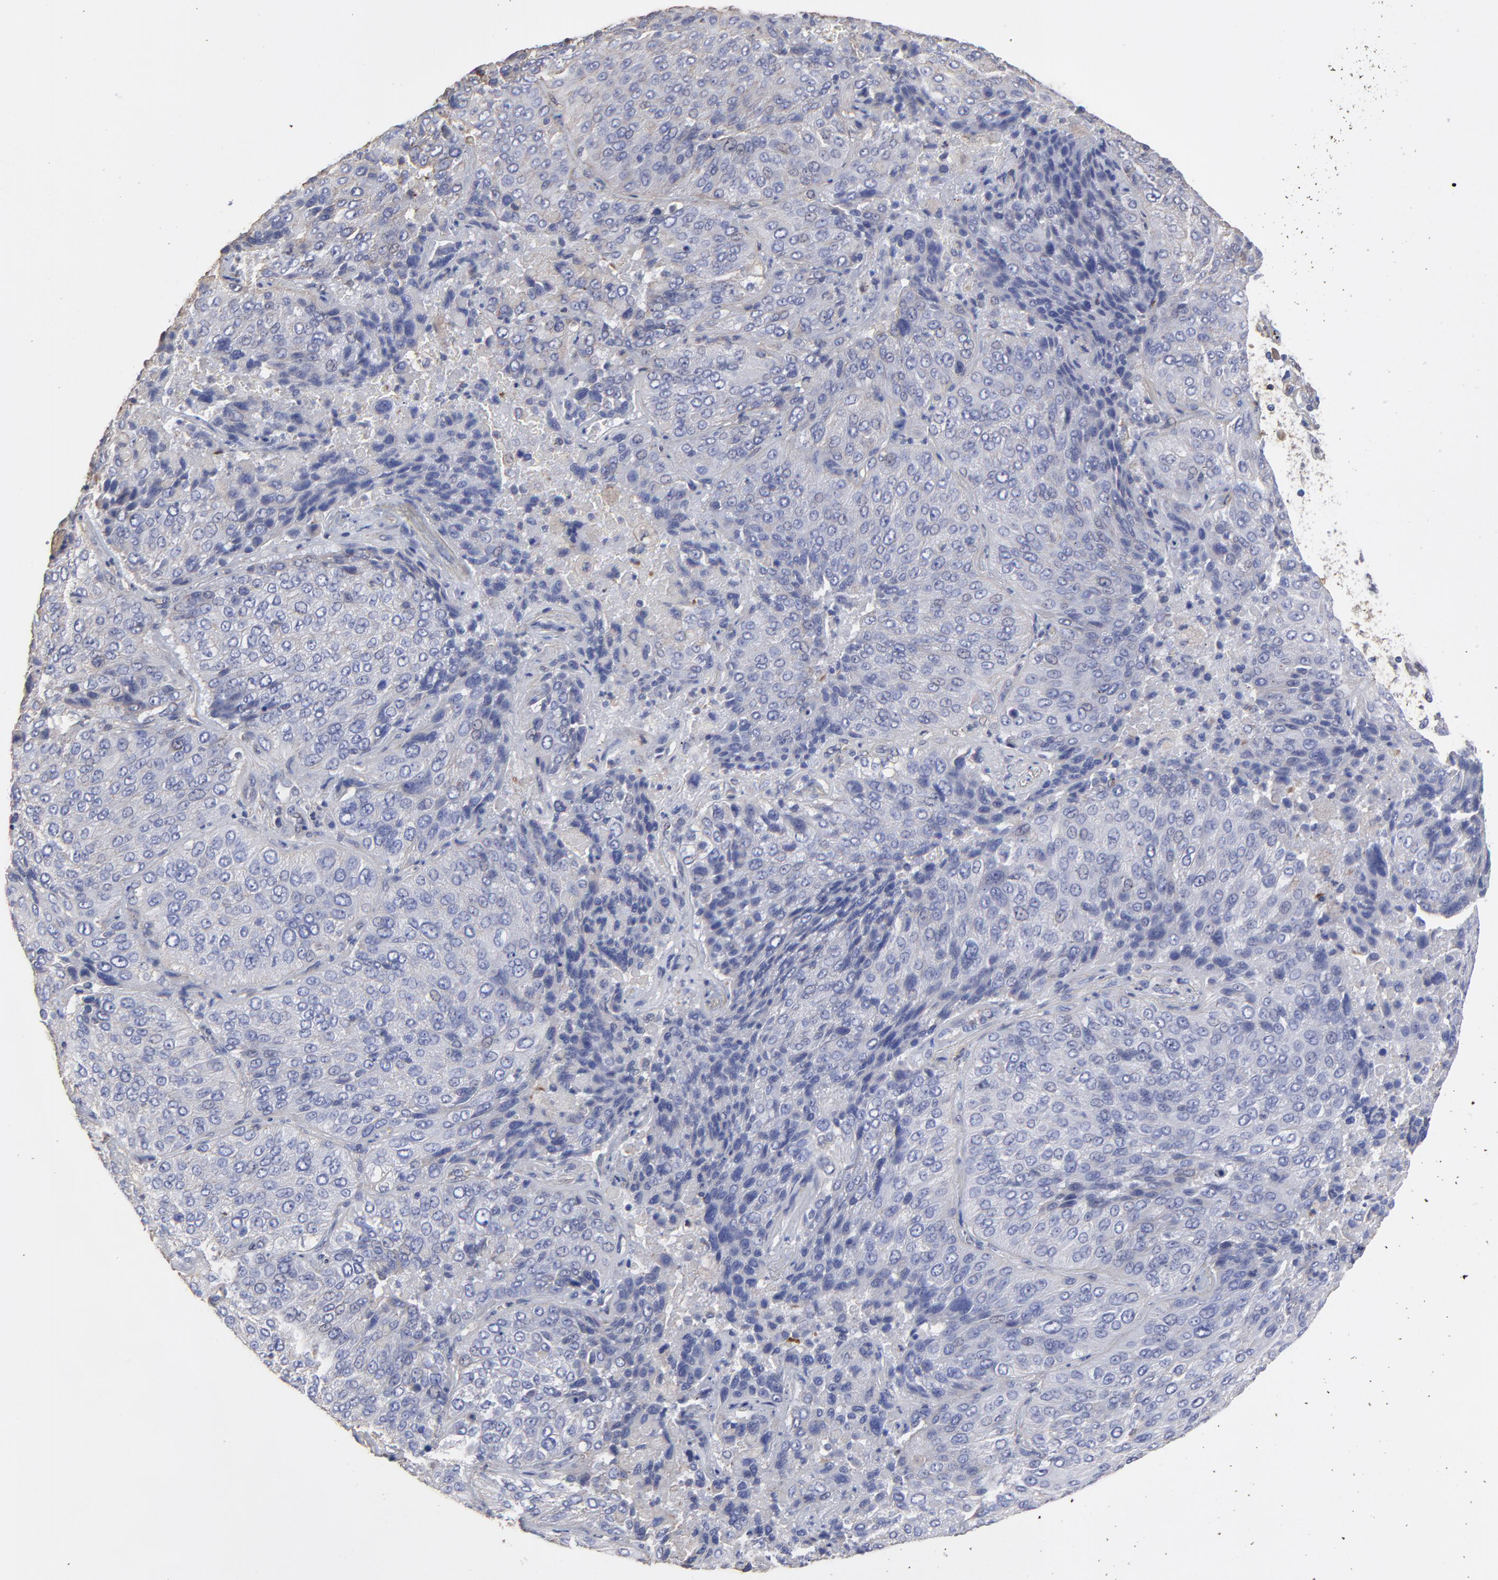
{"staining": {"intensity": "negative", "quantity": "none", "location": "none"}, "tissue": "lung cancer", "cell_type": "Tumor cells", "image_type": "cancer", "snomed": [{"axis": "morphology", "description": "Squamous cell carcinoma, NOS"}, {"axis": "topography", "description": "Lung"}], "caption": "Immunohistochemical staining of lung cancer exhibits no significant positivity in tumor cells. The staining was performed using DAB to visualize the protein expression in brown, while the nuclei were stained in blue with hematoxylin (Magnification: 20x).", "gene": "LRCH2", "patient": {"sex": "male", "age": 54}}